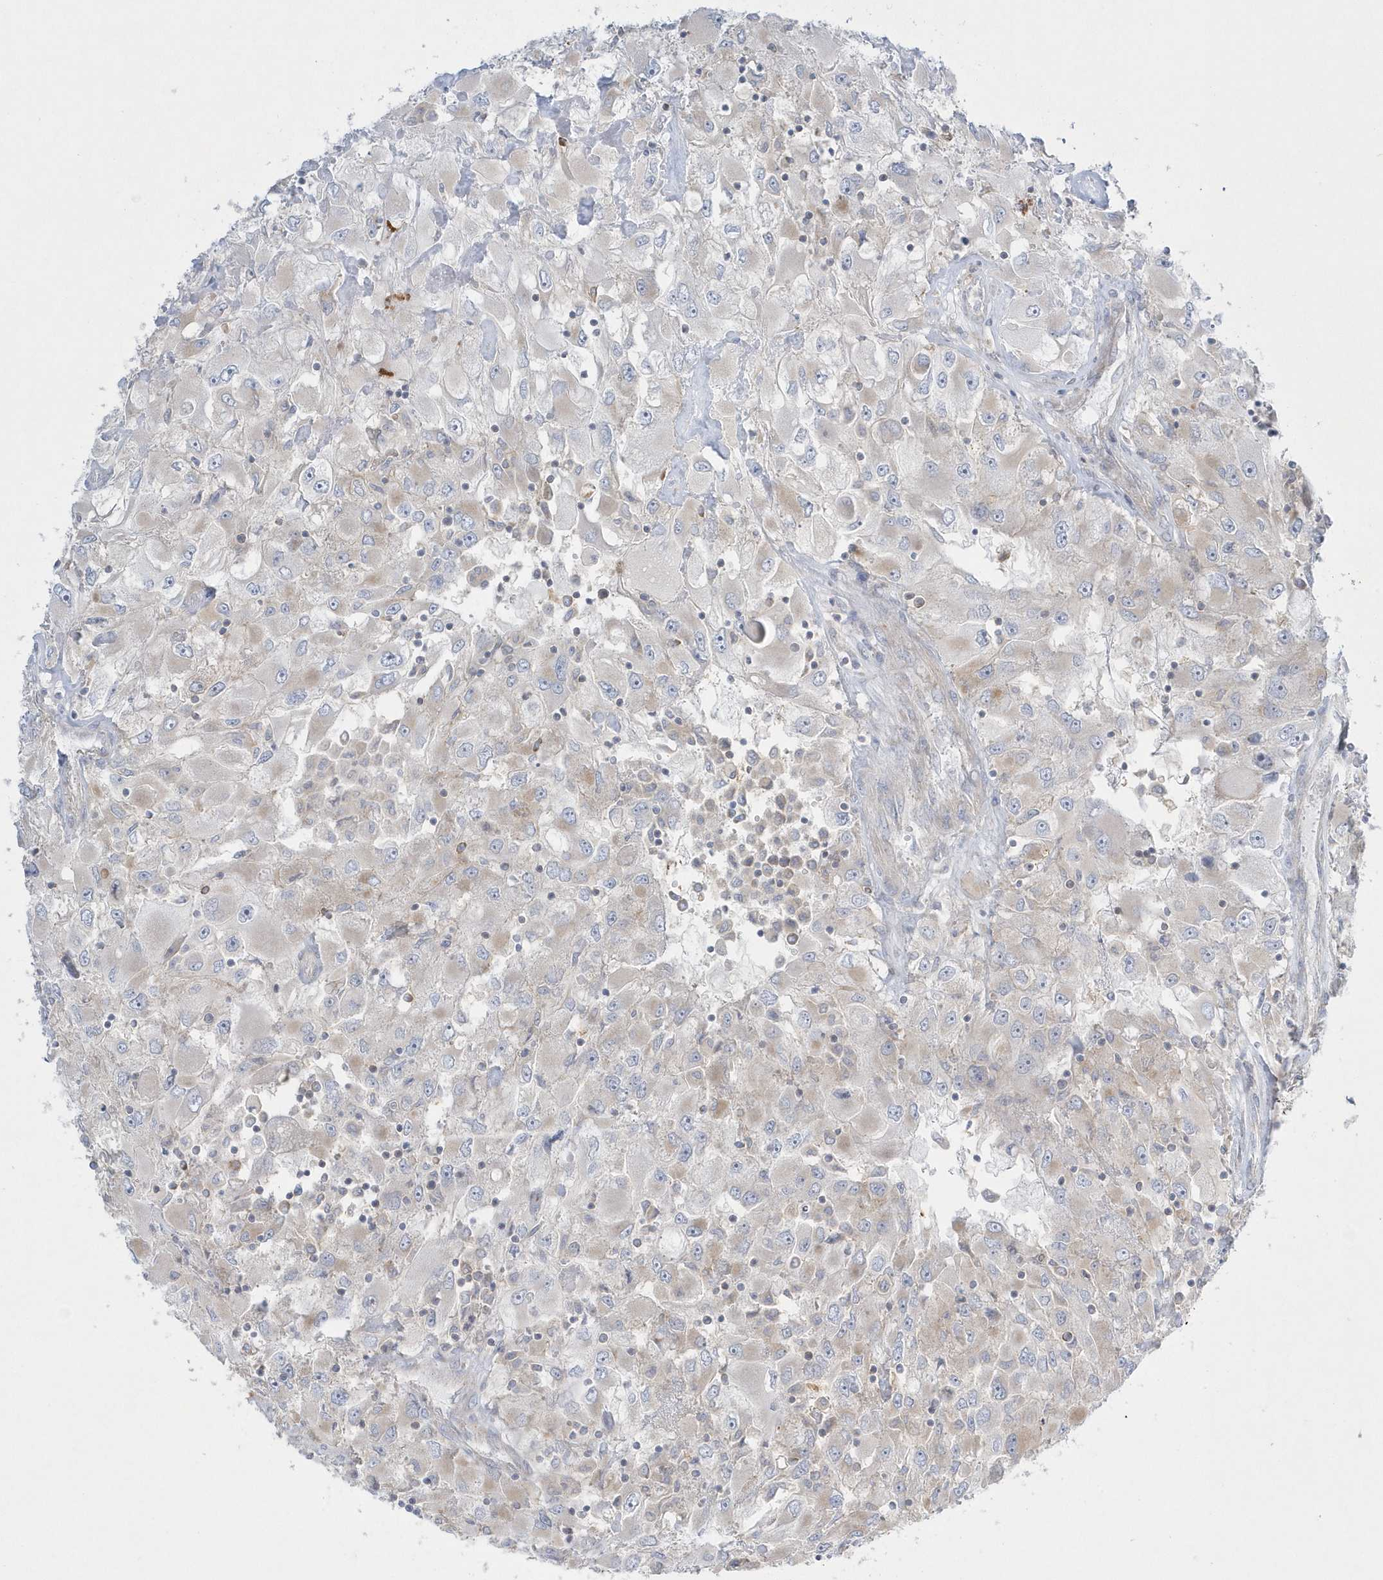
{"staining": {"intensity": "negative", "quantity": "none", "location": "none"}, "tissue": "renal cancer", "cell_type": "Tumor cells", "image_type": "cancer", "snomed": [{"axis": "morphology", "description": "Adenocarcinoma, NOS"}, {"axis": "topography", "description": "Kidney"}], "caption": "A photomicrograph of adenocarcinoma (renal) stained for a protein reveals no brown staining in tumor cells.", "gene": "DNAJC18", "patient": {"sex": "female", "age": 52}}